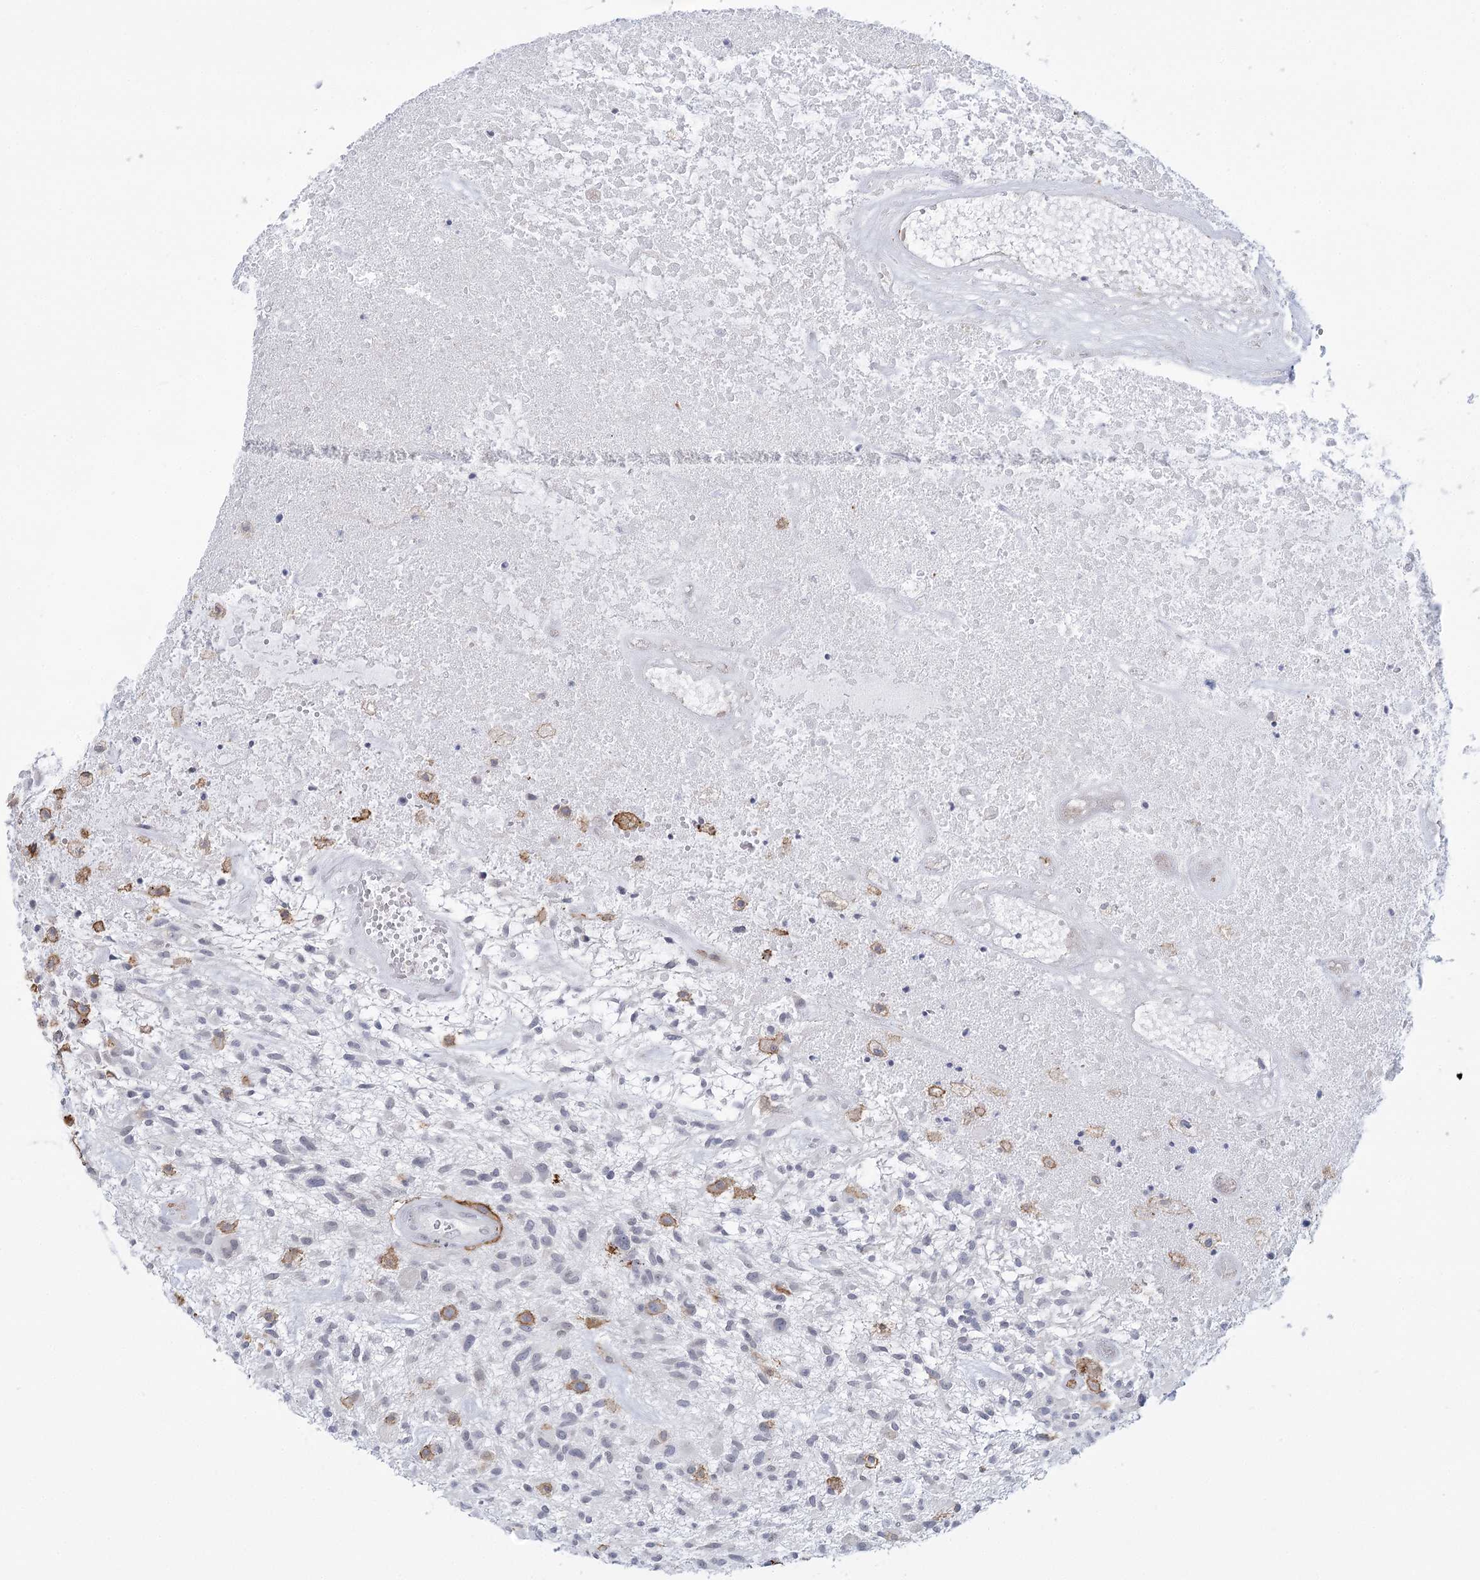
{"staining": {"intensity": "moderate", "quantity": "<25%", "location": "cytoplasmic/membranous"}, "tissue": "glioma", "cell_type": "Tumor cells", "image_type": "cancer", "snomed": [{"axis": "morphology", "description": "Glioma, malignant, High grade"}, {"axis": "topography", "description": "Brain"}], "caption": "IHC of malignant glioma (high-grade) displays low levels of moderate cytoplasmic/membranous staining in approximately <25% of tumor cells. The protein of interest is stained brown, and the nuclei are stained in blue (DAB (3,3'-diaminobenzidine) IHC with brightfield microscopy, high magnification).", "gene": "C11orf1", "patient": {"sex": "male", "age": 47}}